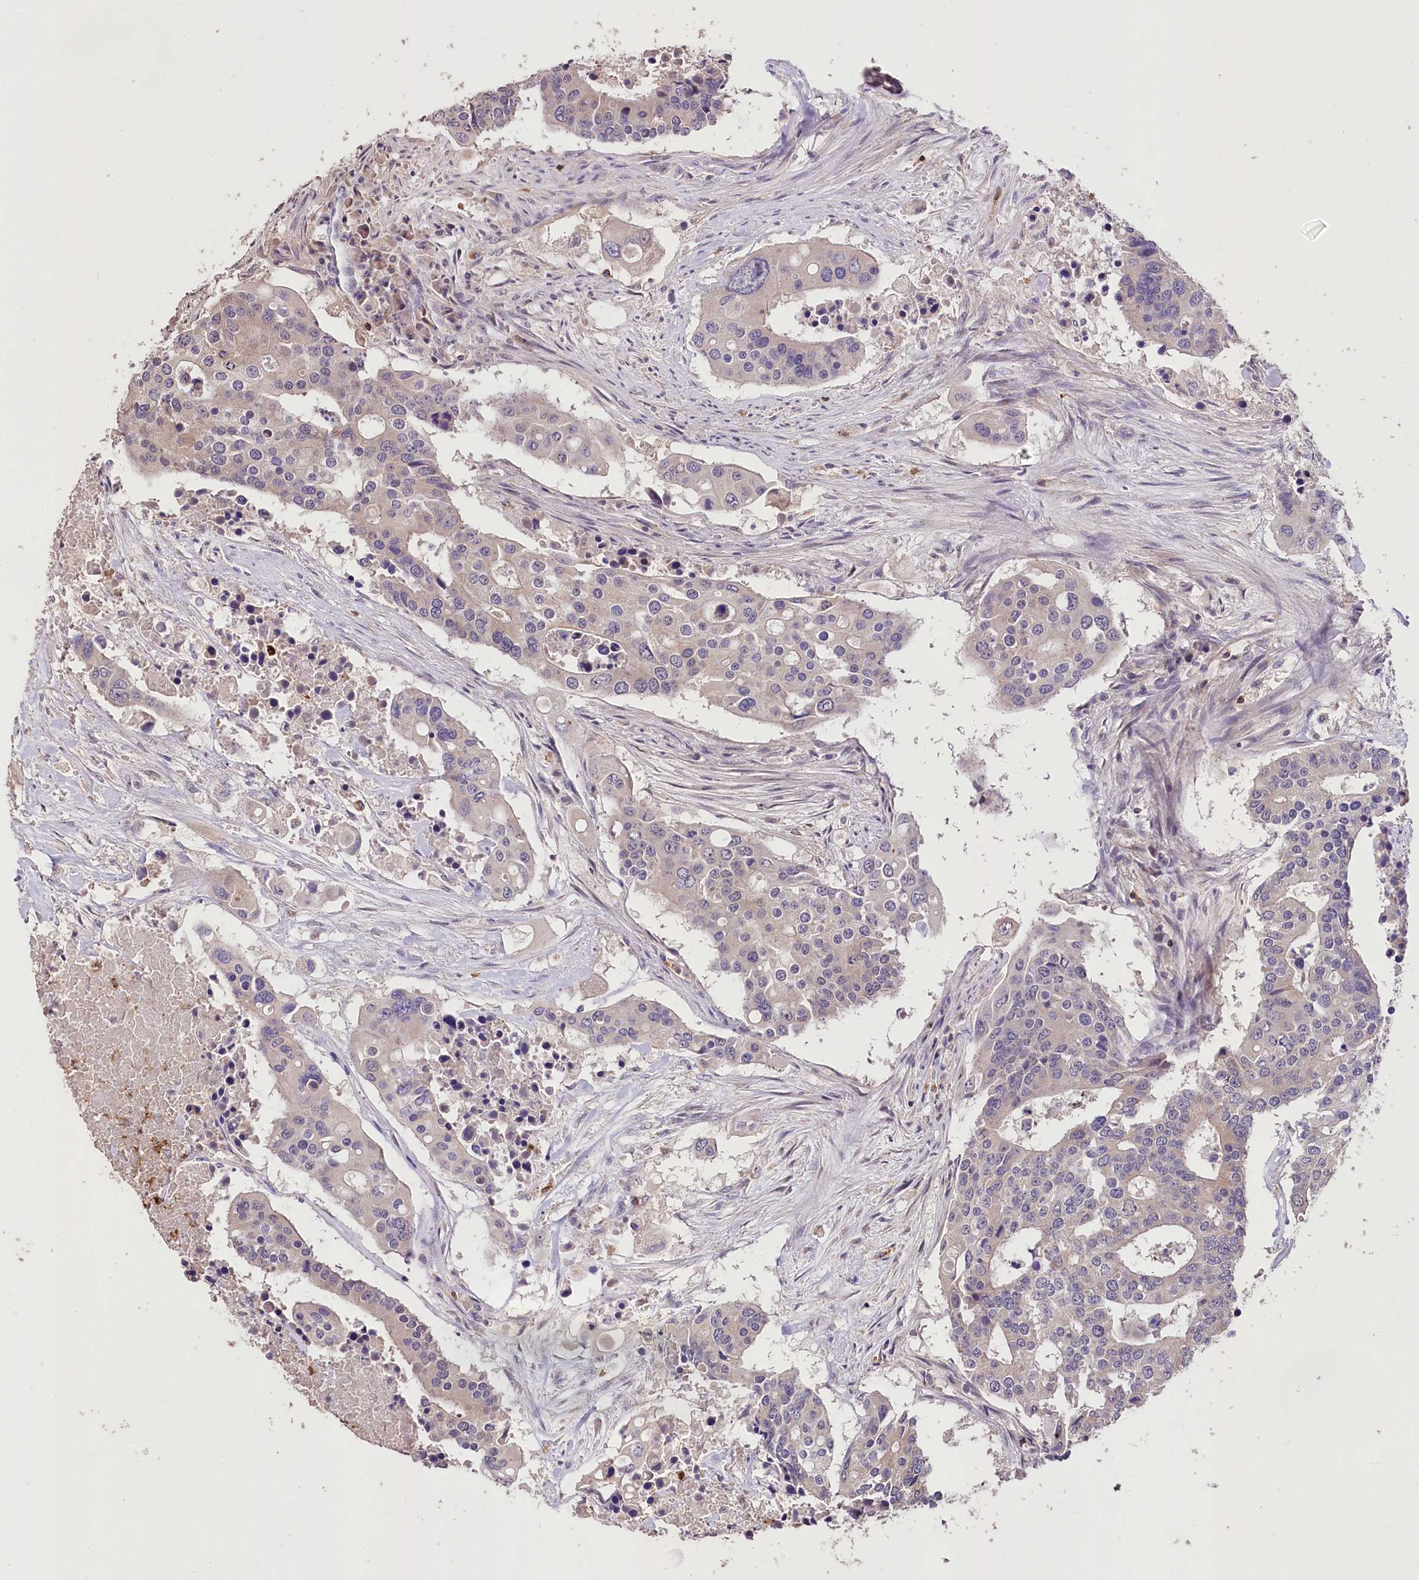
{"staining": {"intensity": "negative", "quantity": "none", "location": "none"}, "tissue": "colorectal cancer", "cell_type": "Tumor cells", "image_type": "cancer", "snomed": [{"axis": "morphology", "description": "Adenocarcinoma, NOS"}, {"axis": "topography", "description": "Colon"}], "caption": "Colorectal adenocarcinoma was stained to show a protein in brown. There is no significant positivity in tumor cells.", "gene": "SERGEF", "patient": {"sex": "male", "age": 77}}